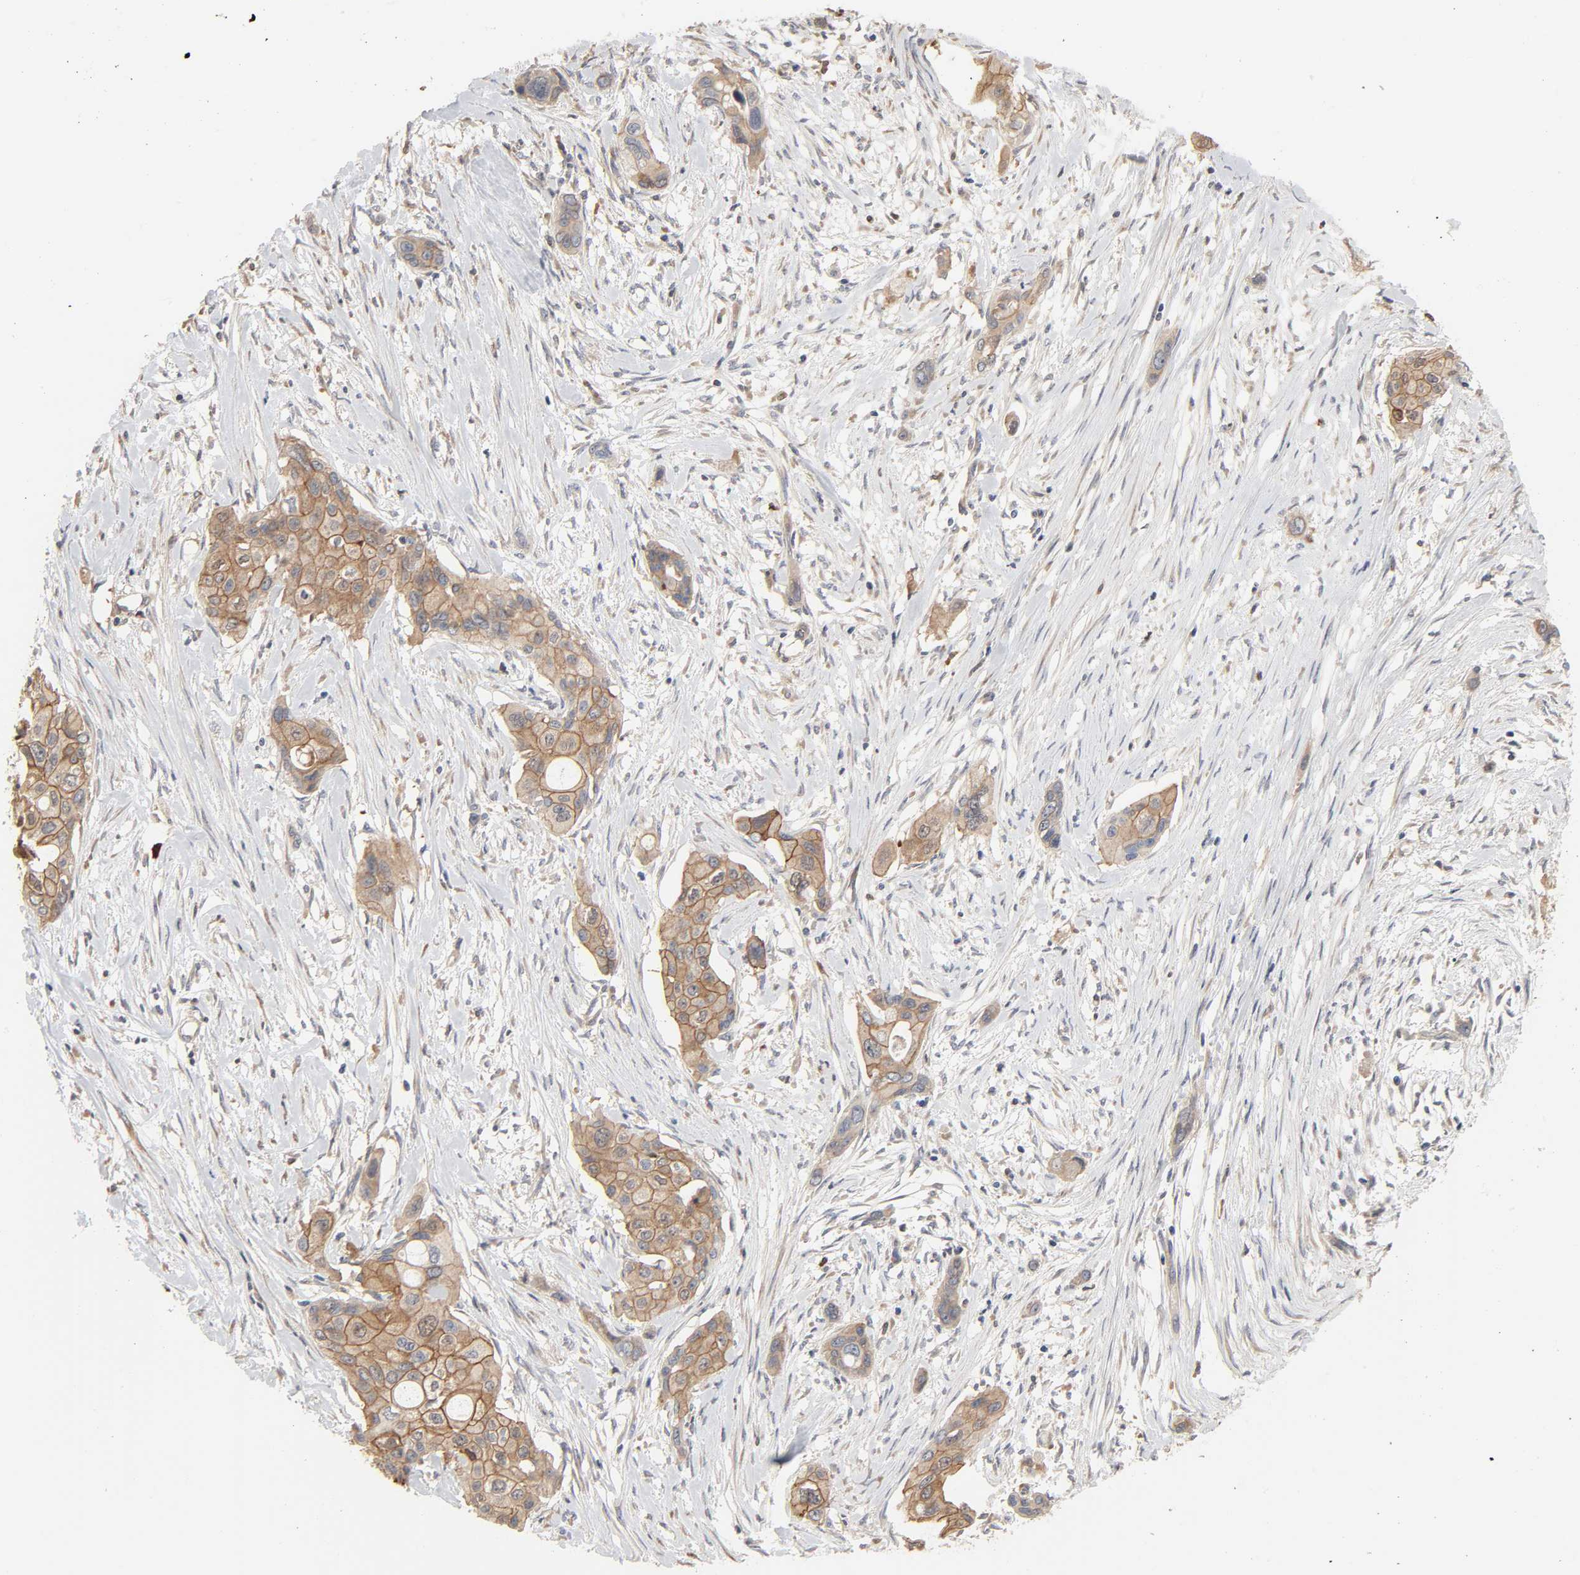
{"staining": {"intensity": "moderate", "quantity": ">75%", "location": "cytoplasmic/membranous"}, "tissue": "pancreatic cancer", "cell_type": "Tumor cells", "image_type": "cancer", "snomed": [{"axis": "morphology", "description": "Adenocarcinoma, NOS"}, {"axis": "topography", "description": "Pancreas"}], "caption": "About >75% of tumor cells in pancreatic adenocarcinoma reveal moderate cytoplasmic/membranous protein positivity as visualized by brown immunohistochemical staining.", "gene": "NDRG2", "patient": {"sex": "female", "age": 60}}